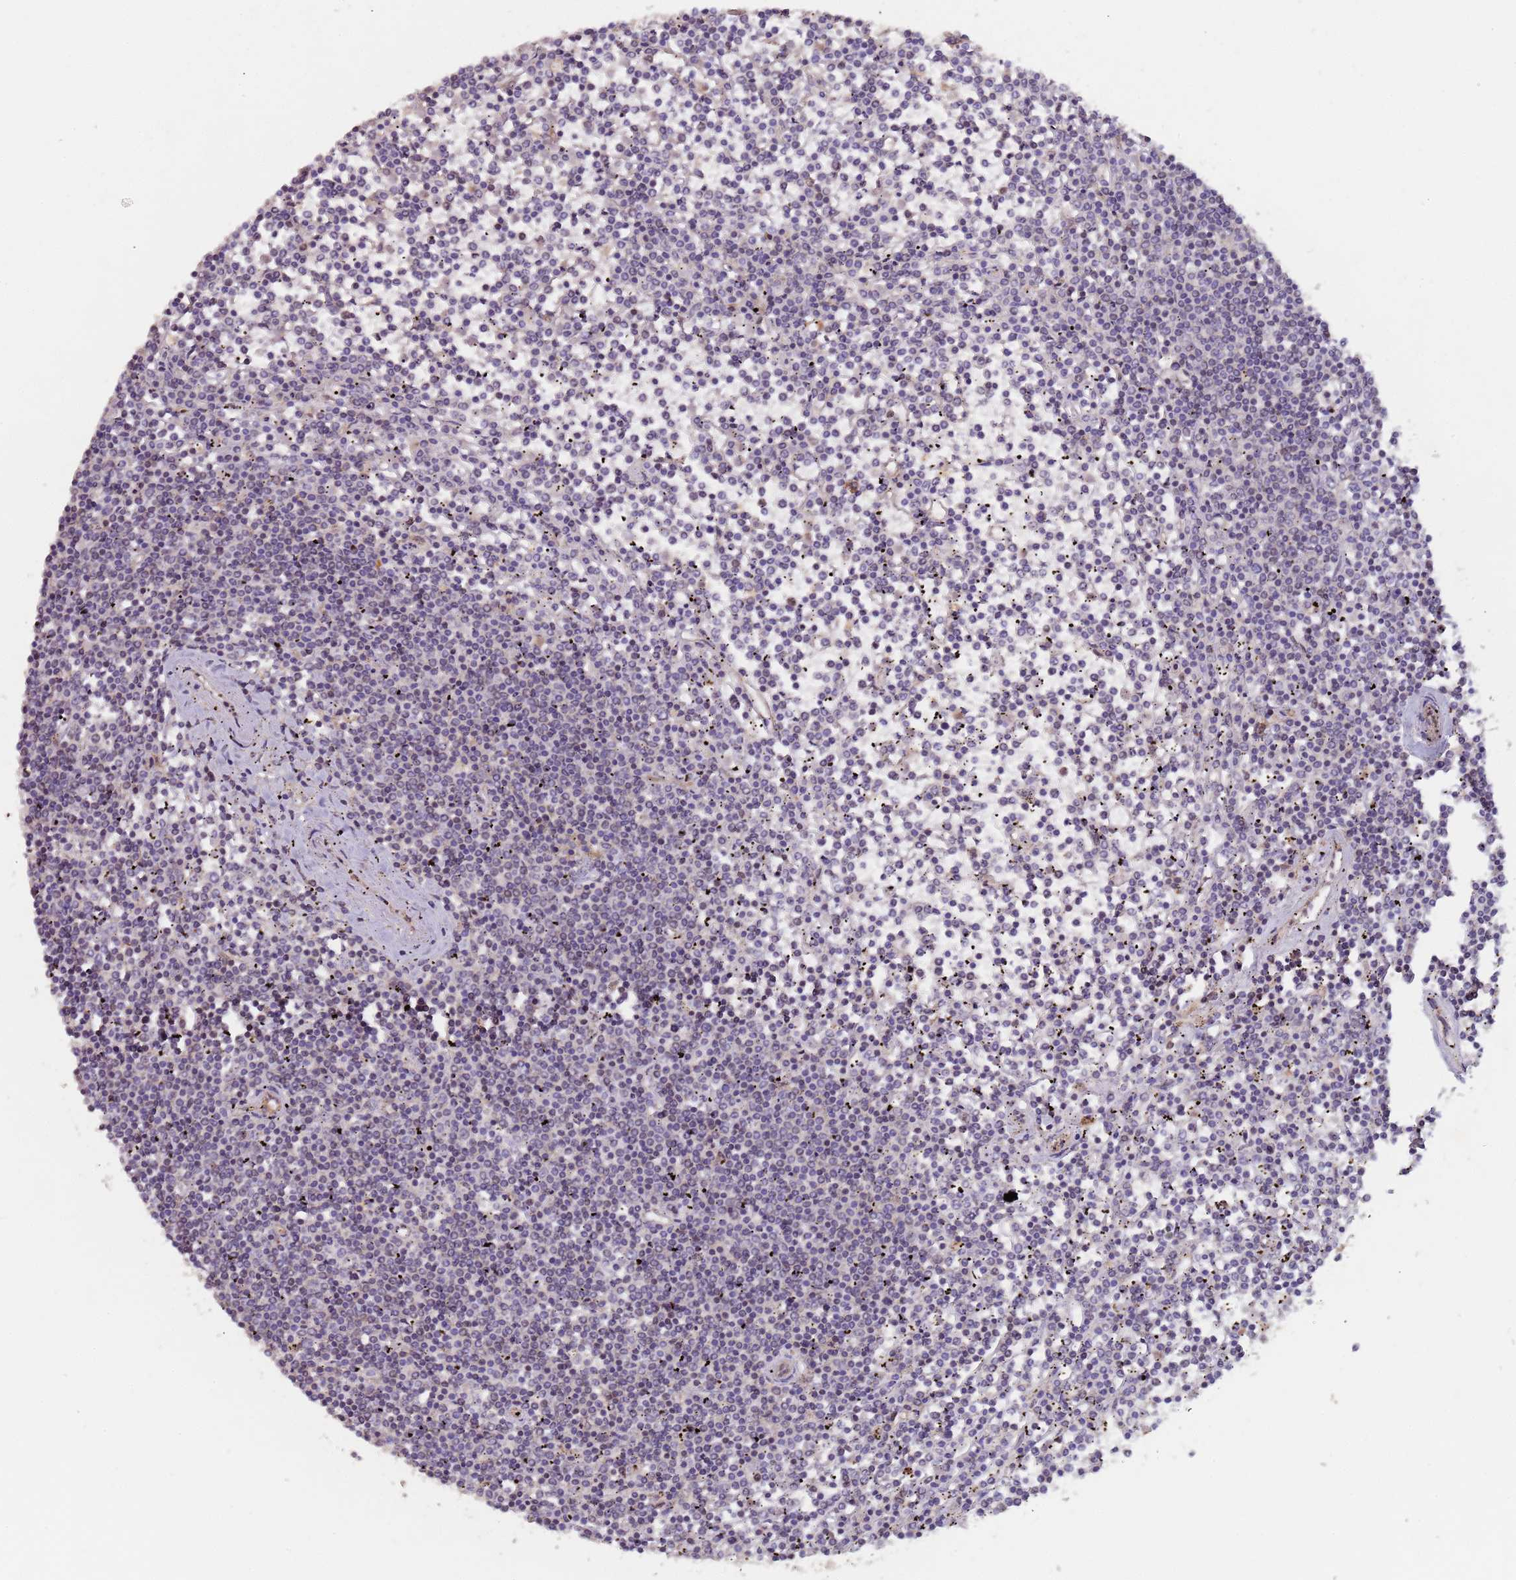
{"staining": {"intensity": "negative", "quantity": "none", "location": "none"}, "tissue": "lymphoma", "cell_type": "Tumor cells", "image_type": "cancer", "snomed": [{"axis": "morphology", "description": "Malignant lymphoma, non-Hodgkin's type, Low grade"}, {"axis": "topography", "description": "Spleen"}], "caption": "Immunohistochemical staining of human lymphoma exhibits no significant positivity in tumor cells.", "gene": "KANSL1L", "patient": {"sex": "female", "age": 19}}